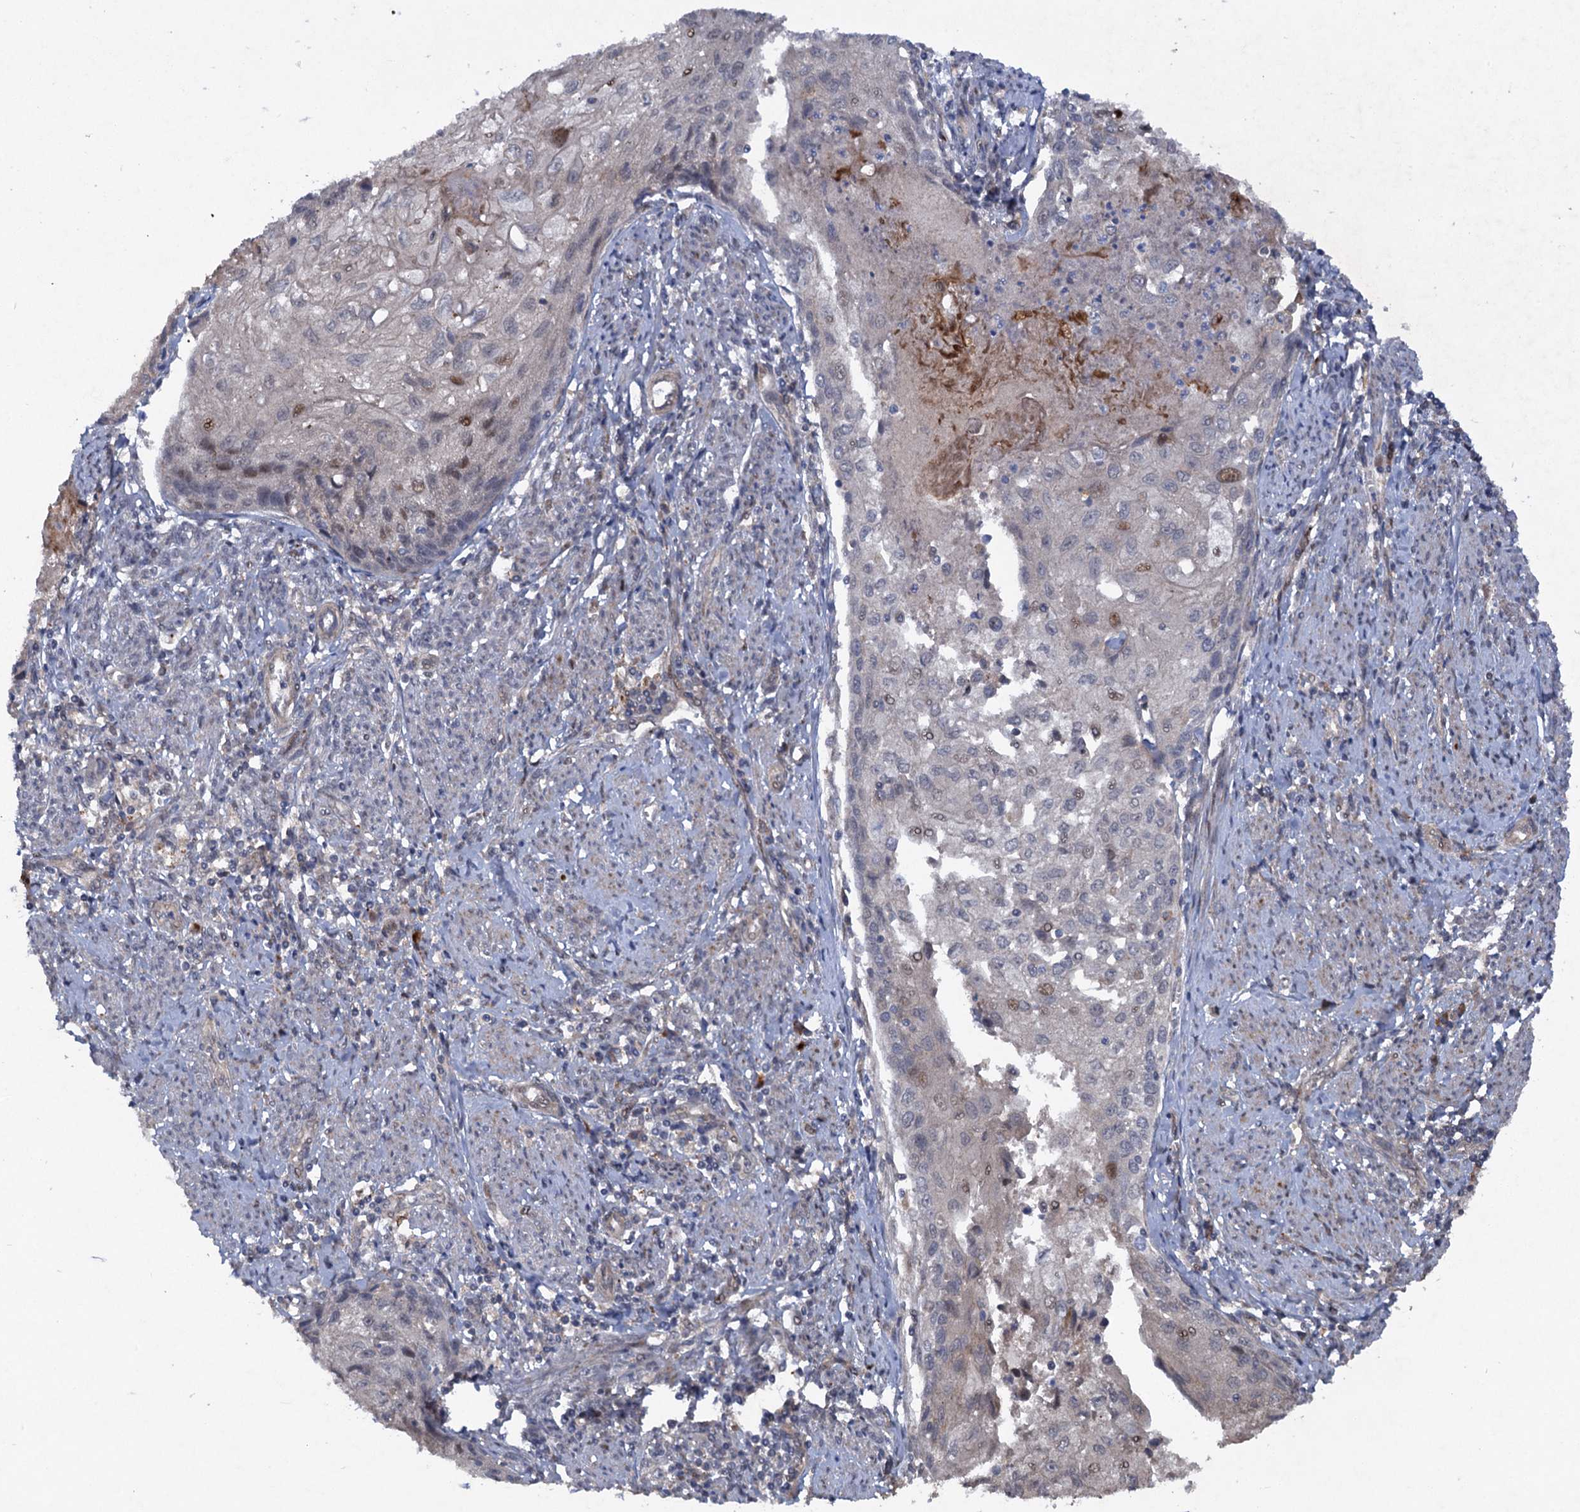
{"staining": {"intensity": "moderate", "quantity": "<25%", "location": "nuclear"}, "tissue": "cervical cancer", "cell_type": "Tumor cells", "image_type": "cancer", "snomed": [{"axis": "morphology", "description": "Squamous cell carcinoma, NOS"}, {"axis": "topography", "description": "Cervix"}], "caption": "IHC of human squamous cell carcinoma (cervical) reveals low levels of moderate nuclear positivity in about <25% of tumor cells. Nuclei are stained in blue.", "gene": "NUDT22", "patient": {"sex": "female", "age": 67}}